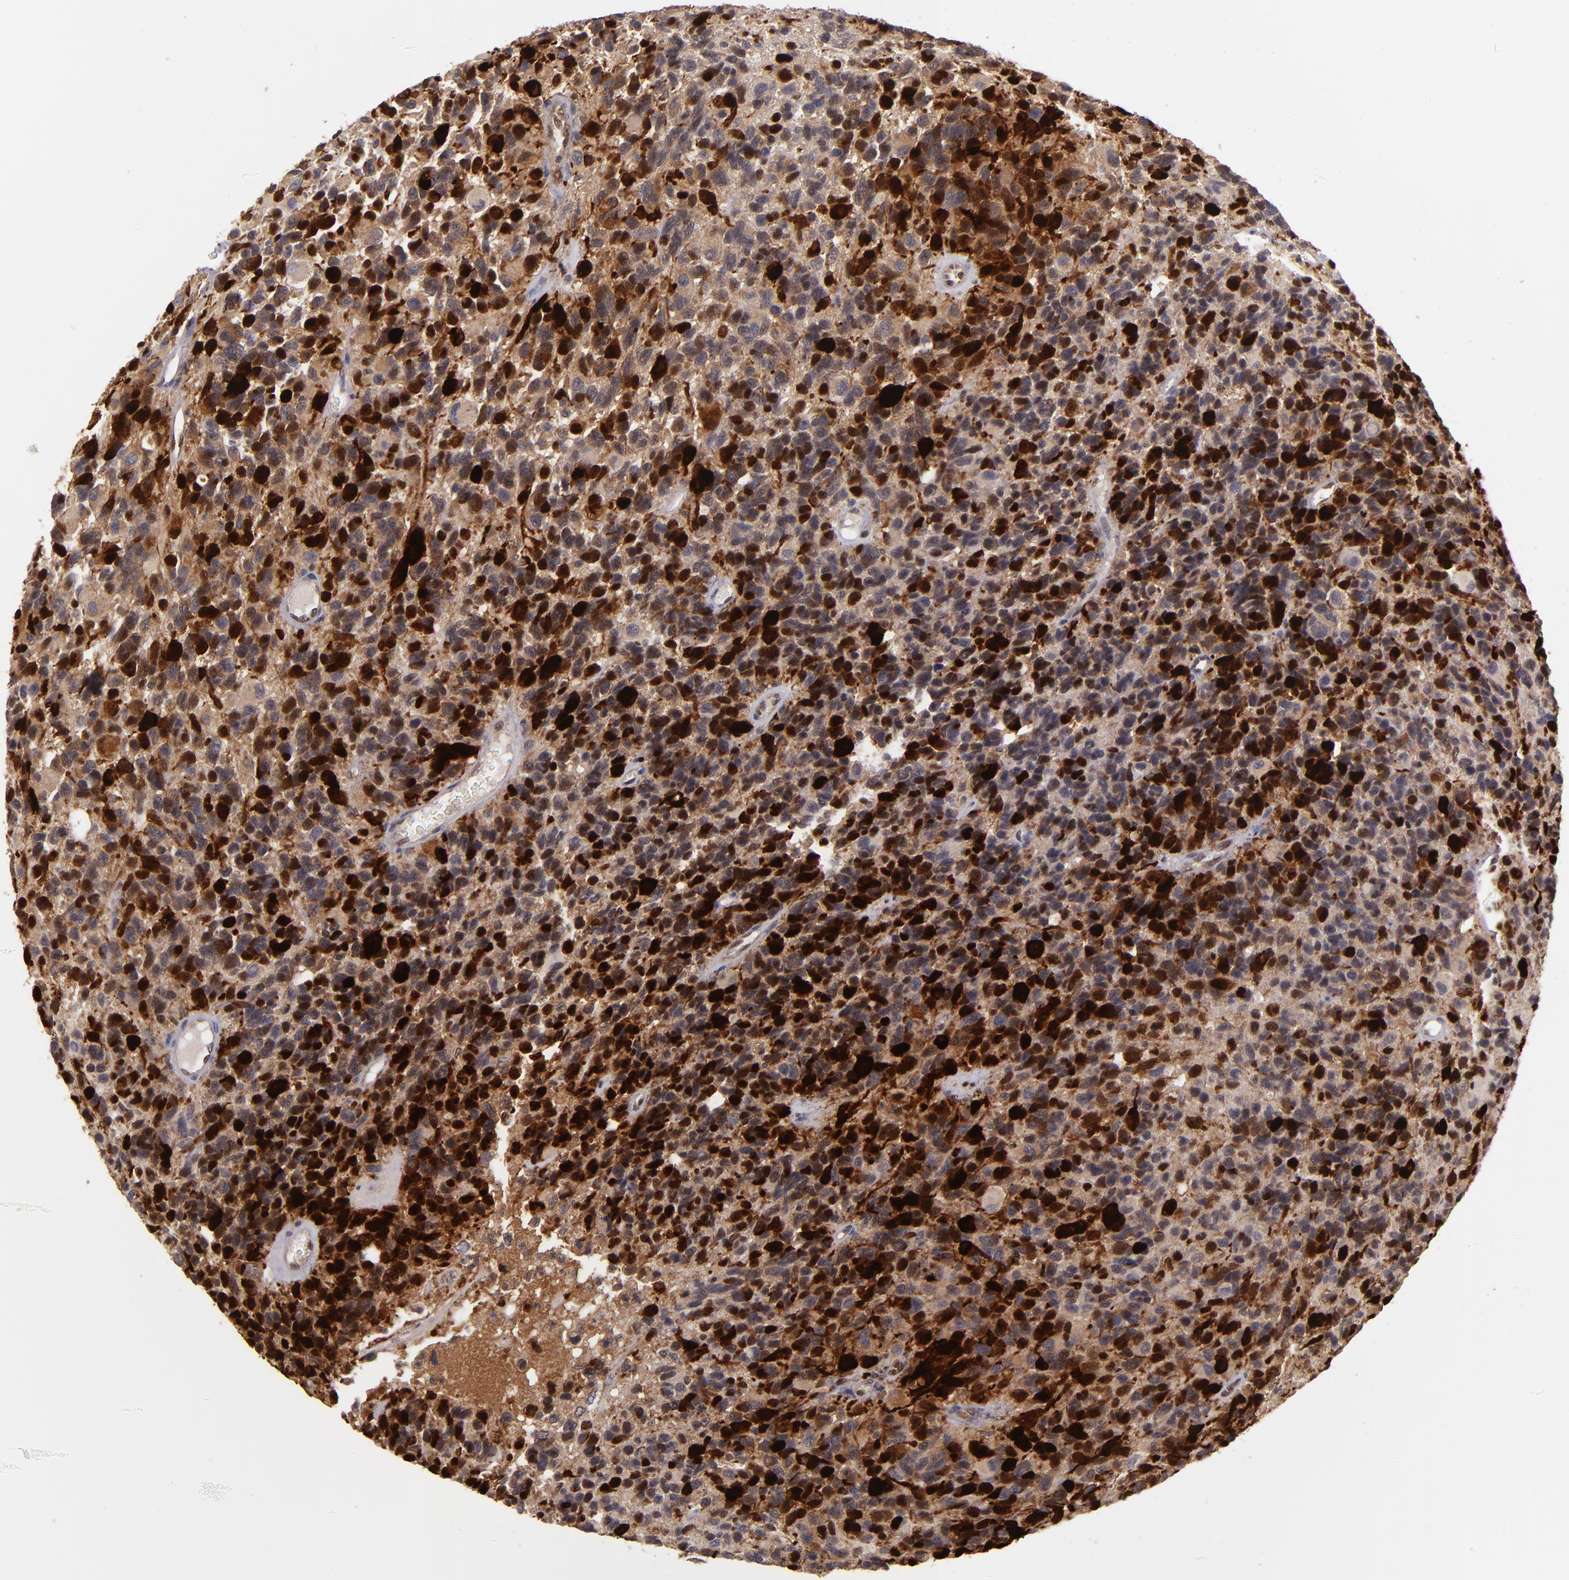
{"staining": {"intensity": "strong", "quantity": ">75%", "location": "cytoplasmic/membranous"}, "tissue": "glioma", "cell_type": "Tumor cells", "image_type": "cancer", "snomed": [{"axis": "morphology", "description": "Glioma, malignant, High grade"}, {"axis": "topography", "description": "Brain"}], "caption": "Tumor cells show high levels of strong cytoplasmic/membranous staining in approximately >75% of cells in human glioma.", "gene": "PTPN13", "patient": {"sex": "male", "age": 77}}